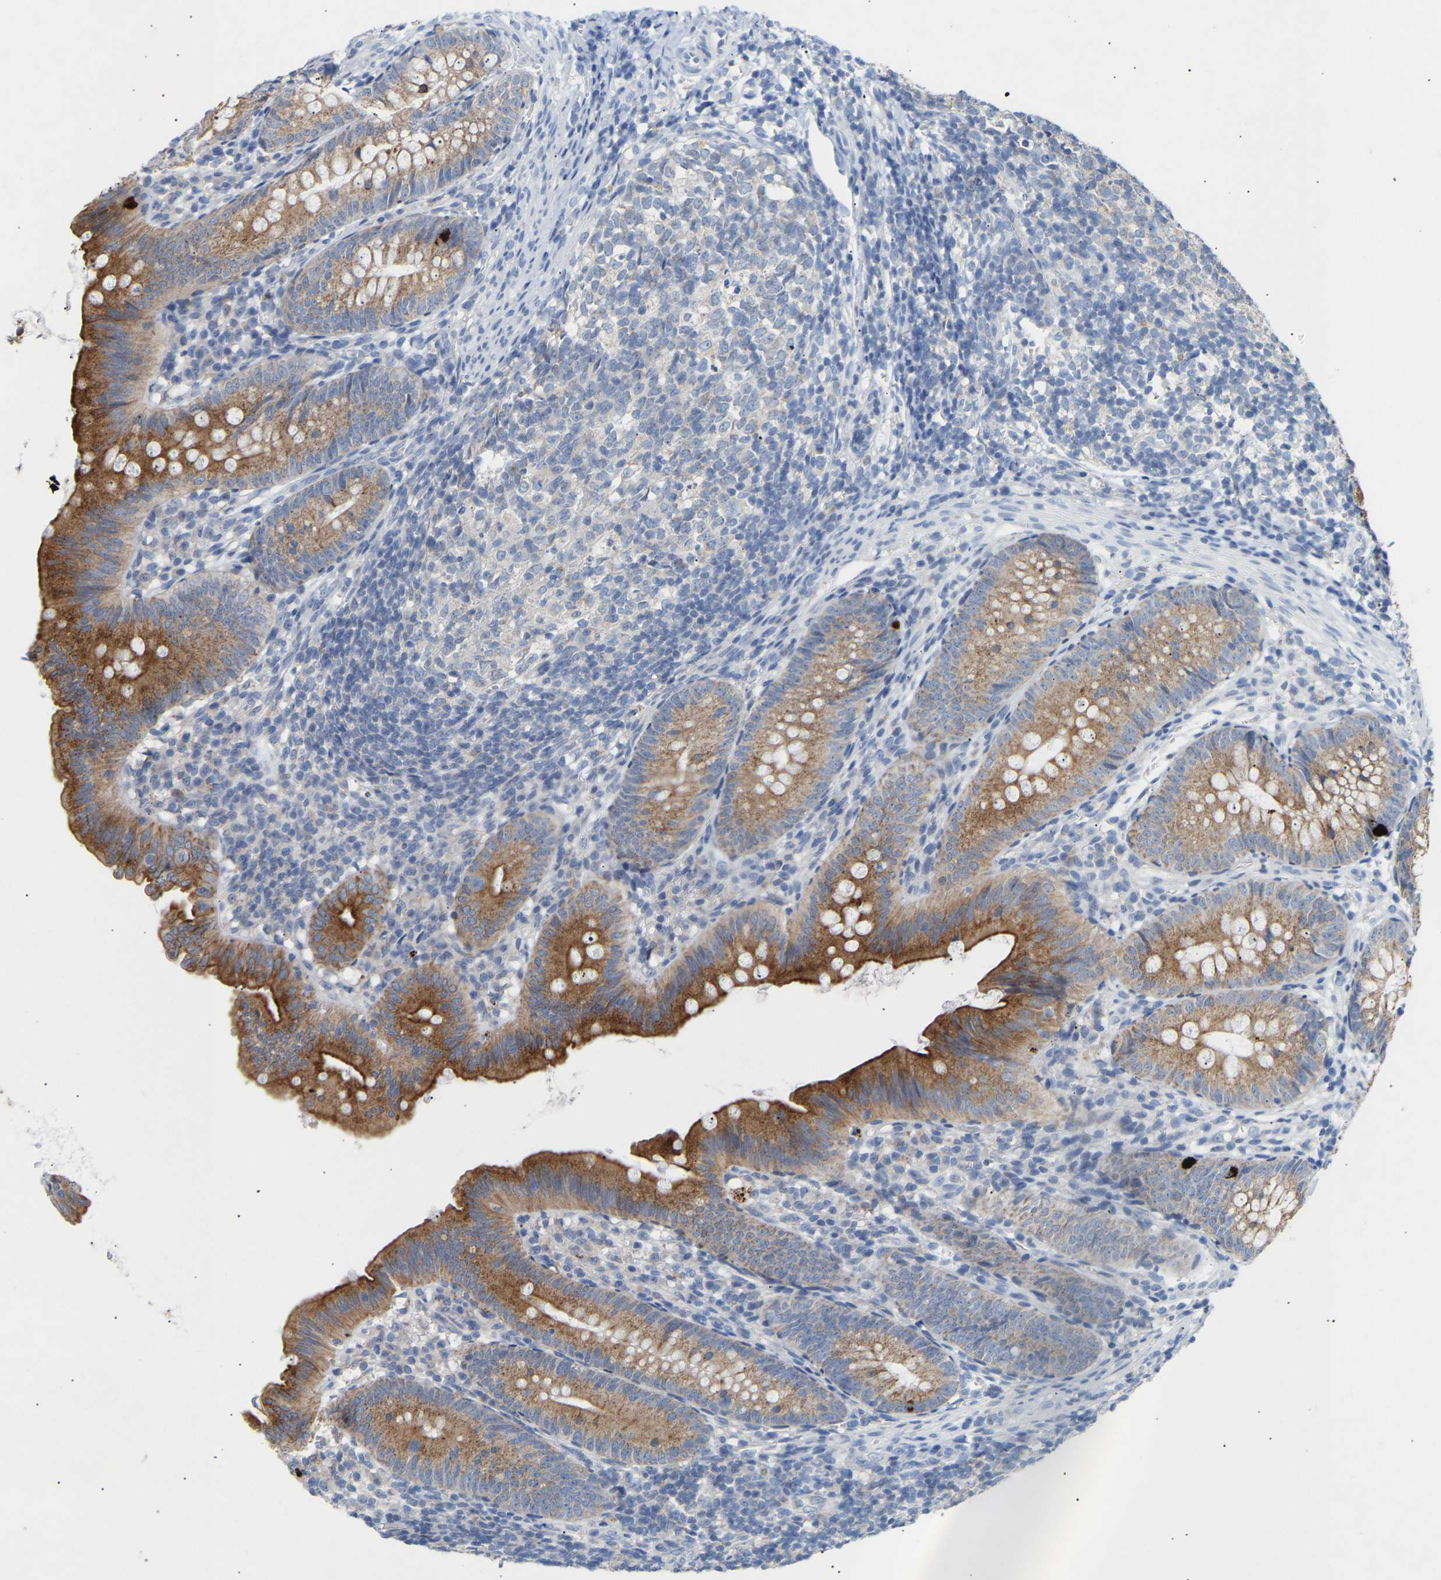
{"staining": {"intensity": "moderate", "quantity": ">75%", "location": "cytoplasmic/membranous"}, "tissue": "appendix", "cell_type": "Glandular cells", "image_type": "normal", "snomed": [{"axis": "morphology", "description": "Normal tissue, NOS"}, {"axis": "topography", "description": "Appendix"}], "caption": "Immunohistochemistry staining of benign appendix, which shows medium levels of moderate cytoplasmic/membranous expression in approximately >75% of glandular cells indicating moderate cytoplasmic/membranous protein staining. The staining was performed using DAB (3,3'-diaminobenzidine) (brown) for protein detection and nuclei were counterstained in hematoxylin (blue).", "gene": "PEX1", "patient": {"sex": "male", "age": 1}}